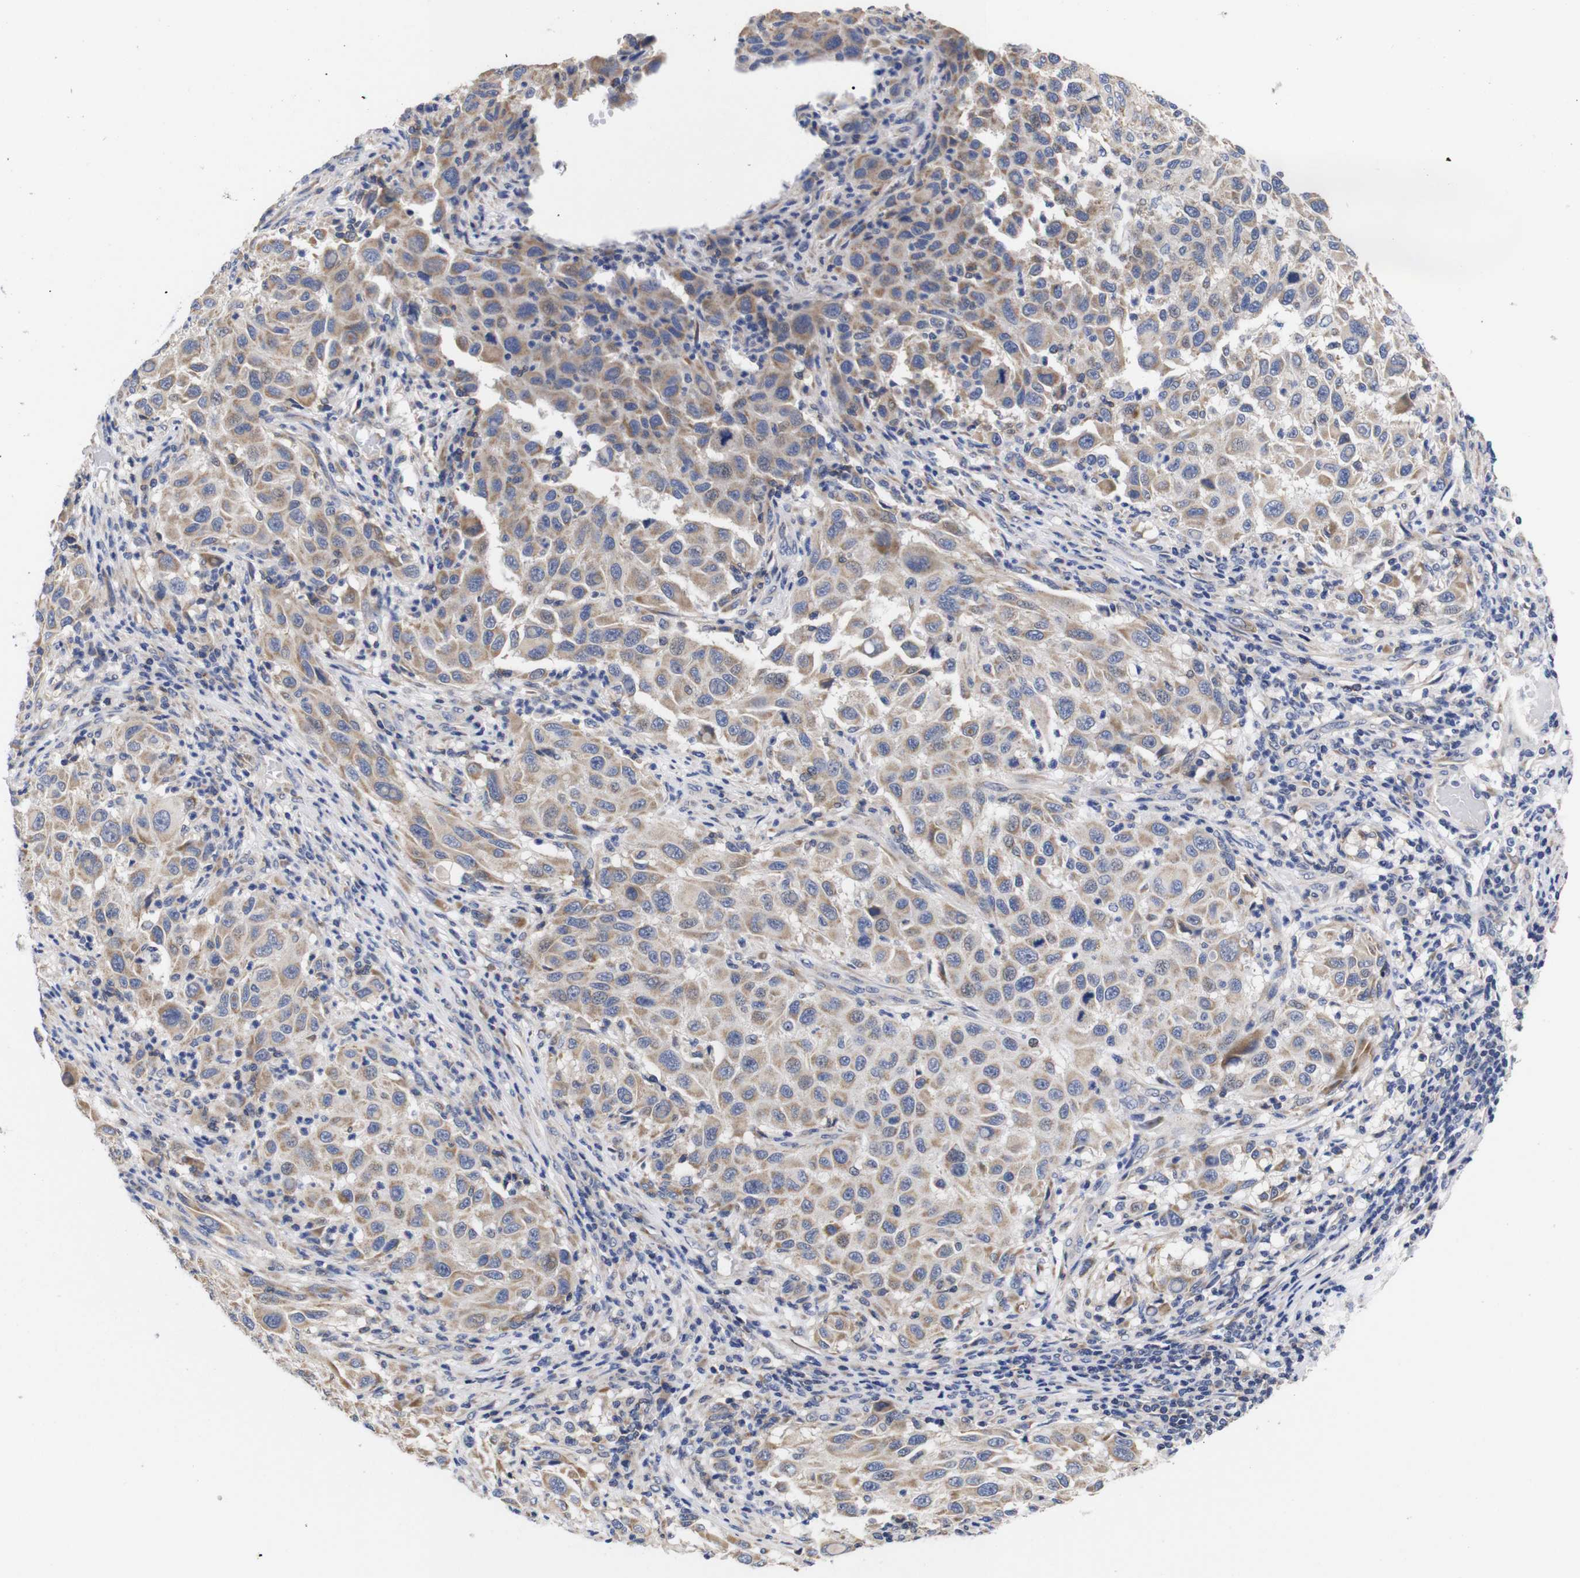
{"staining": {"intensity": "moderate", "quantity": ">75%", "location": "cytoplasmic/membranous"}, "tissue": "melanoma", "cell_type": "Tumor cells", "image_type": "cancer", "snomed": [{"axis": "morphology", "description": "Malignant melanoma, Metastatic site"}, {"axis": "topography", "description": "Lymph node"}], "caption": "A micrograph showing moderate cytoplasmic/membranous staining in approximately >75% of tumor cells in malignant melanoma (metastatic site), as visualized by brown immunohistochemical staining.", "gene": "OPN3", "patient": {"sex": "male", "age": 61}}